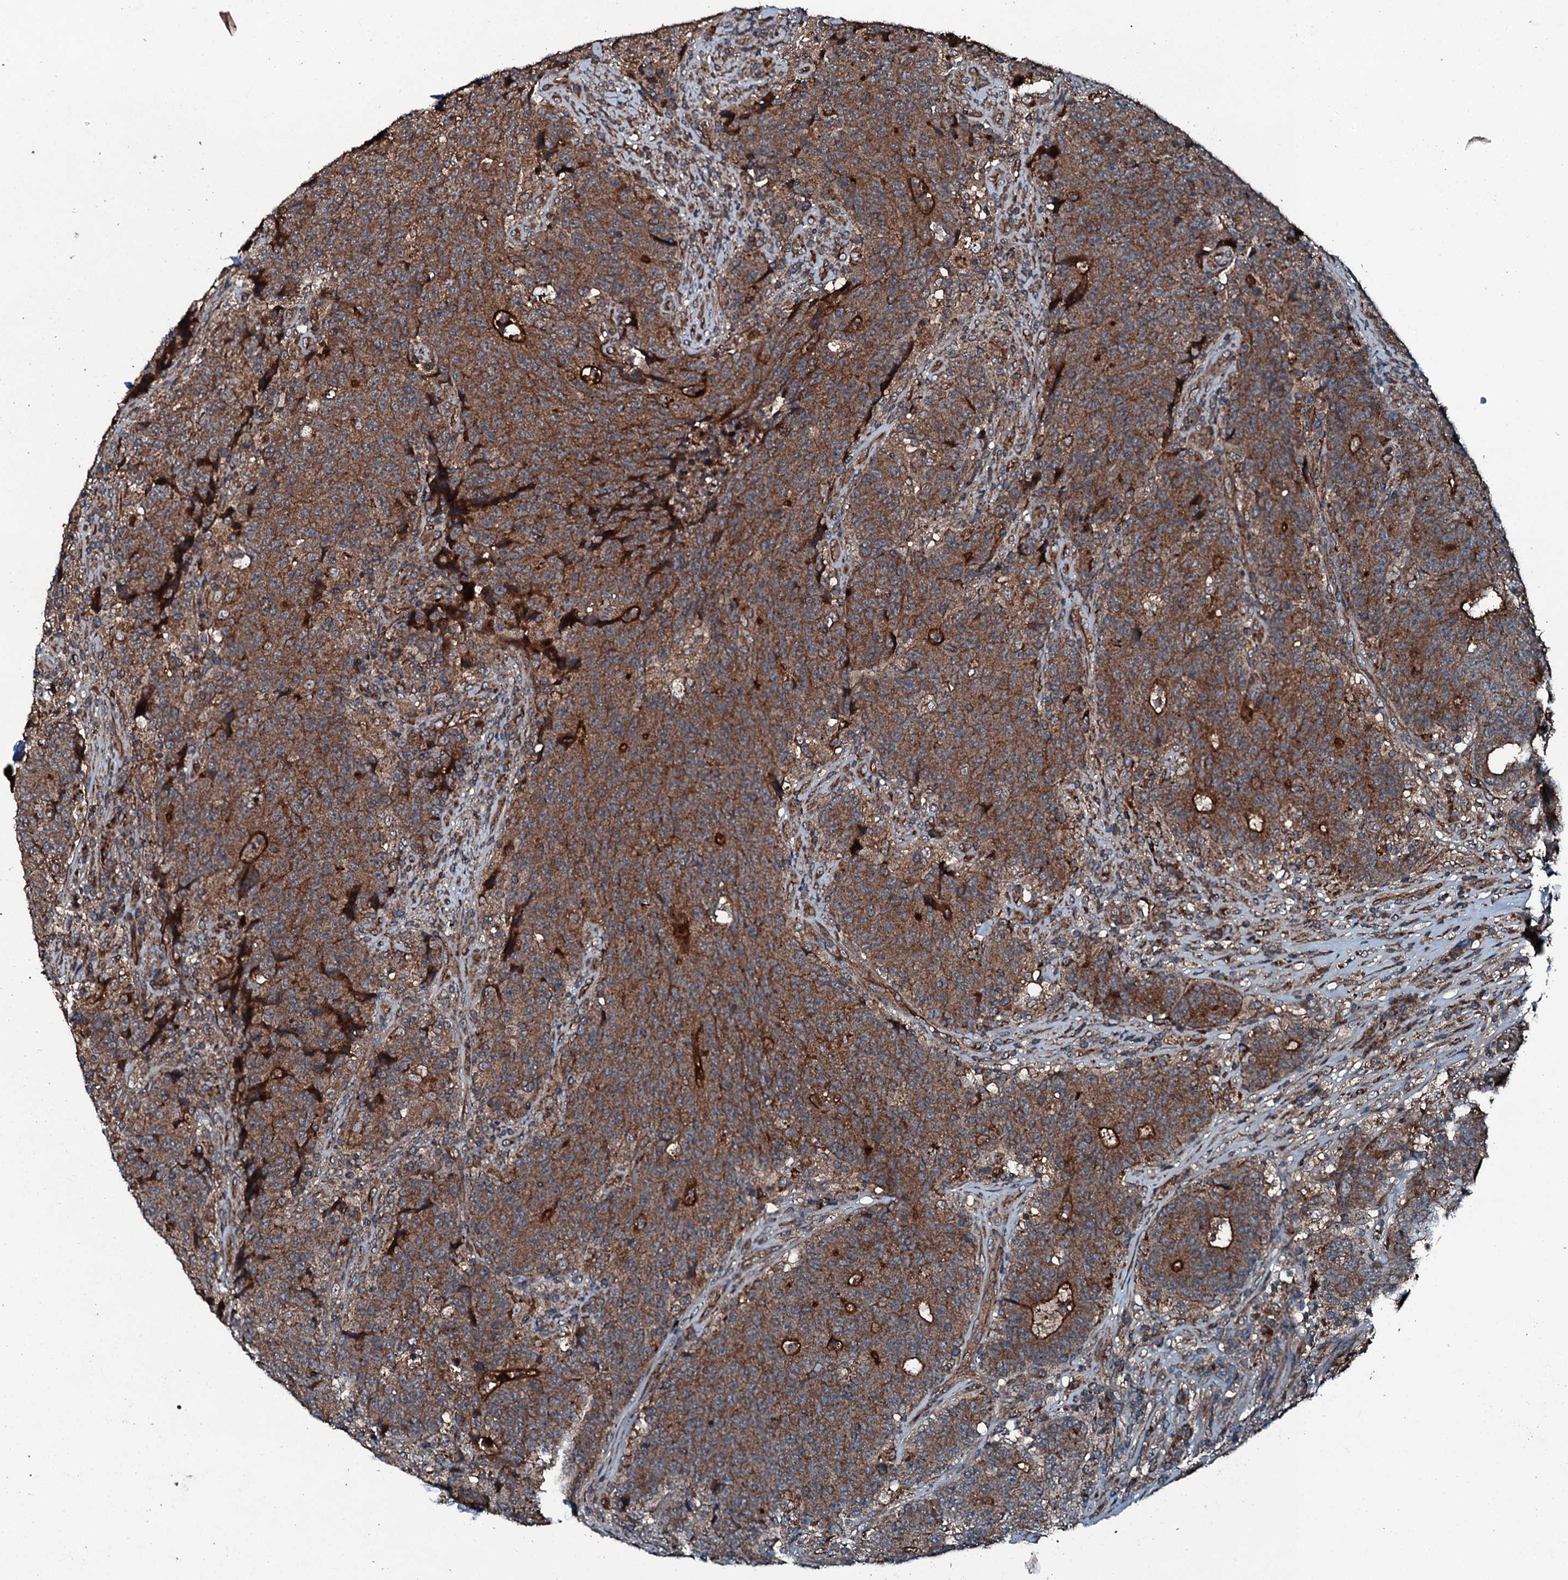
{"staining": {"intensity": "moderate", "quantity": ">75%", "location": "cytoplasmic/membranous"}, "tissue": "colorectal cancer", "cell_type": "Tumor cells", "image_type": "cancer", "snomed": [{"axis": "morphology", "description": "Adenocarcinoma, NOS"}, {"axis": "topography", "description": "Colon"}], "caption": "Immunohistochemical staining of human adenocarcinoma (colorectal) reveals medium levels of moderate cytoplasmic/membranous expression in approximately >75% of tumor cells.", "gene": "TRIM7", "patient": {"sex": "female", "age": 75}}